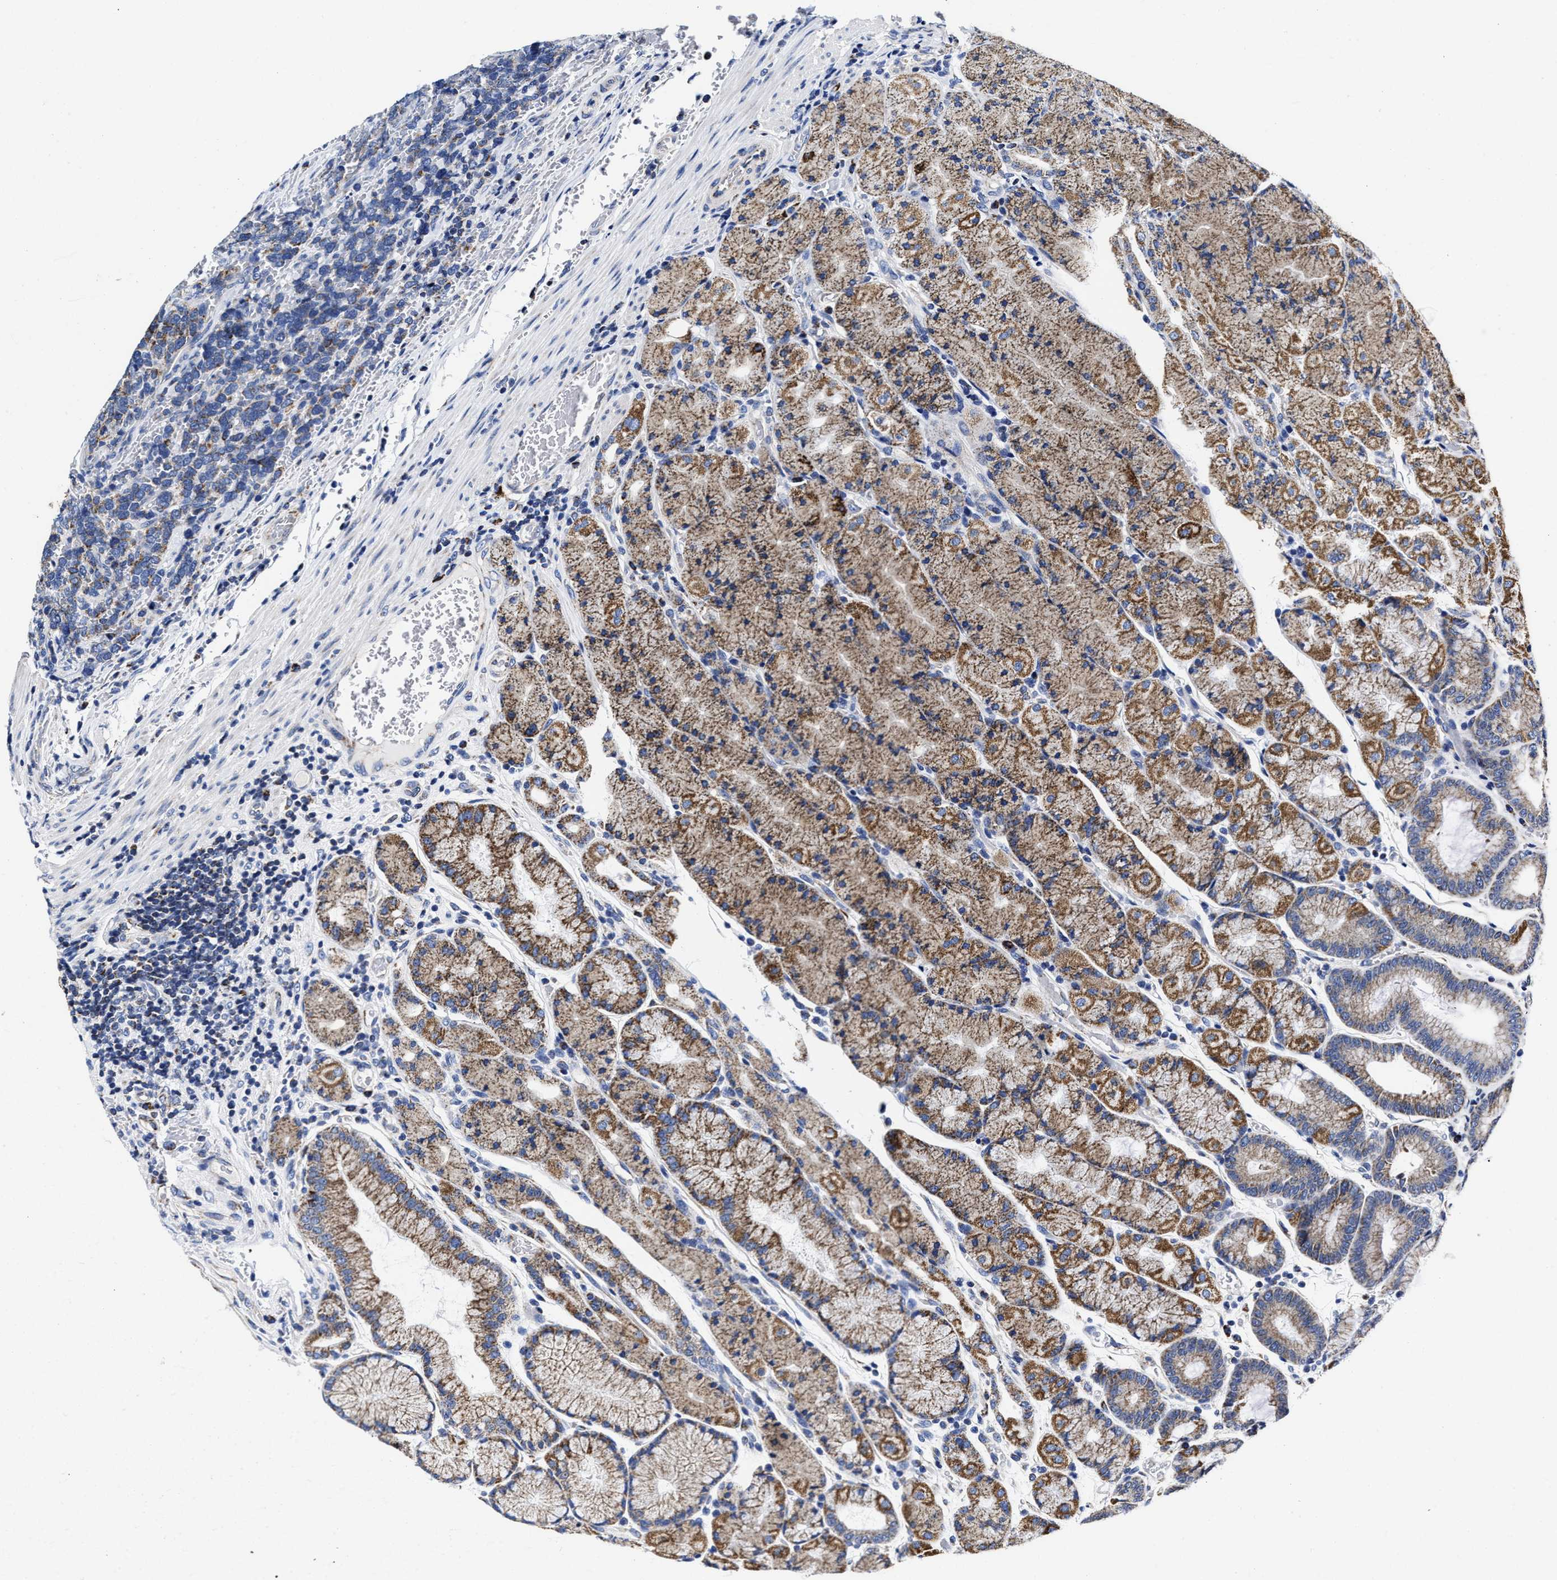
{"staining": {"intensity": "moderate", "quantity": ">75%", "location": "cytoplasmic/membranous"}, "tissue": "stomach", "cell_type": "Glandular cells", "image_type": "normal", "snomed": [{"axis": "morphology", "description": "Normal tissue, NOS"}, {"axis": "morphology", "description": "Carcinoid, malignant, NOS"}, {"axis": "topography", "description": "Stomach, upper"}], "caption": "Immunohistochemistry micrograph of unremarkable stomach stained for a protein (brown), which displays medium levels of moderate cytoplasmic/membranous expression in approximately >75% of glandular cells.", "gene": "HINT2", "patient": {"sex": "male", "age": 39}}